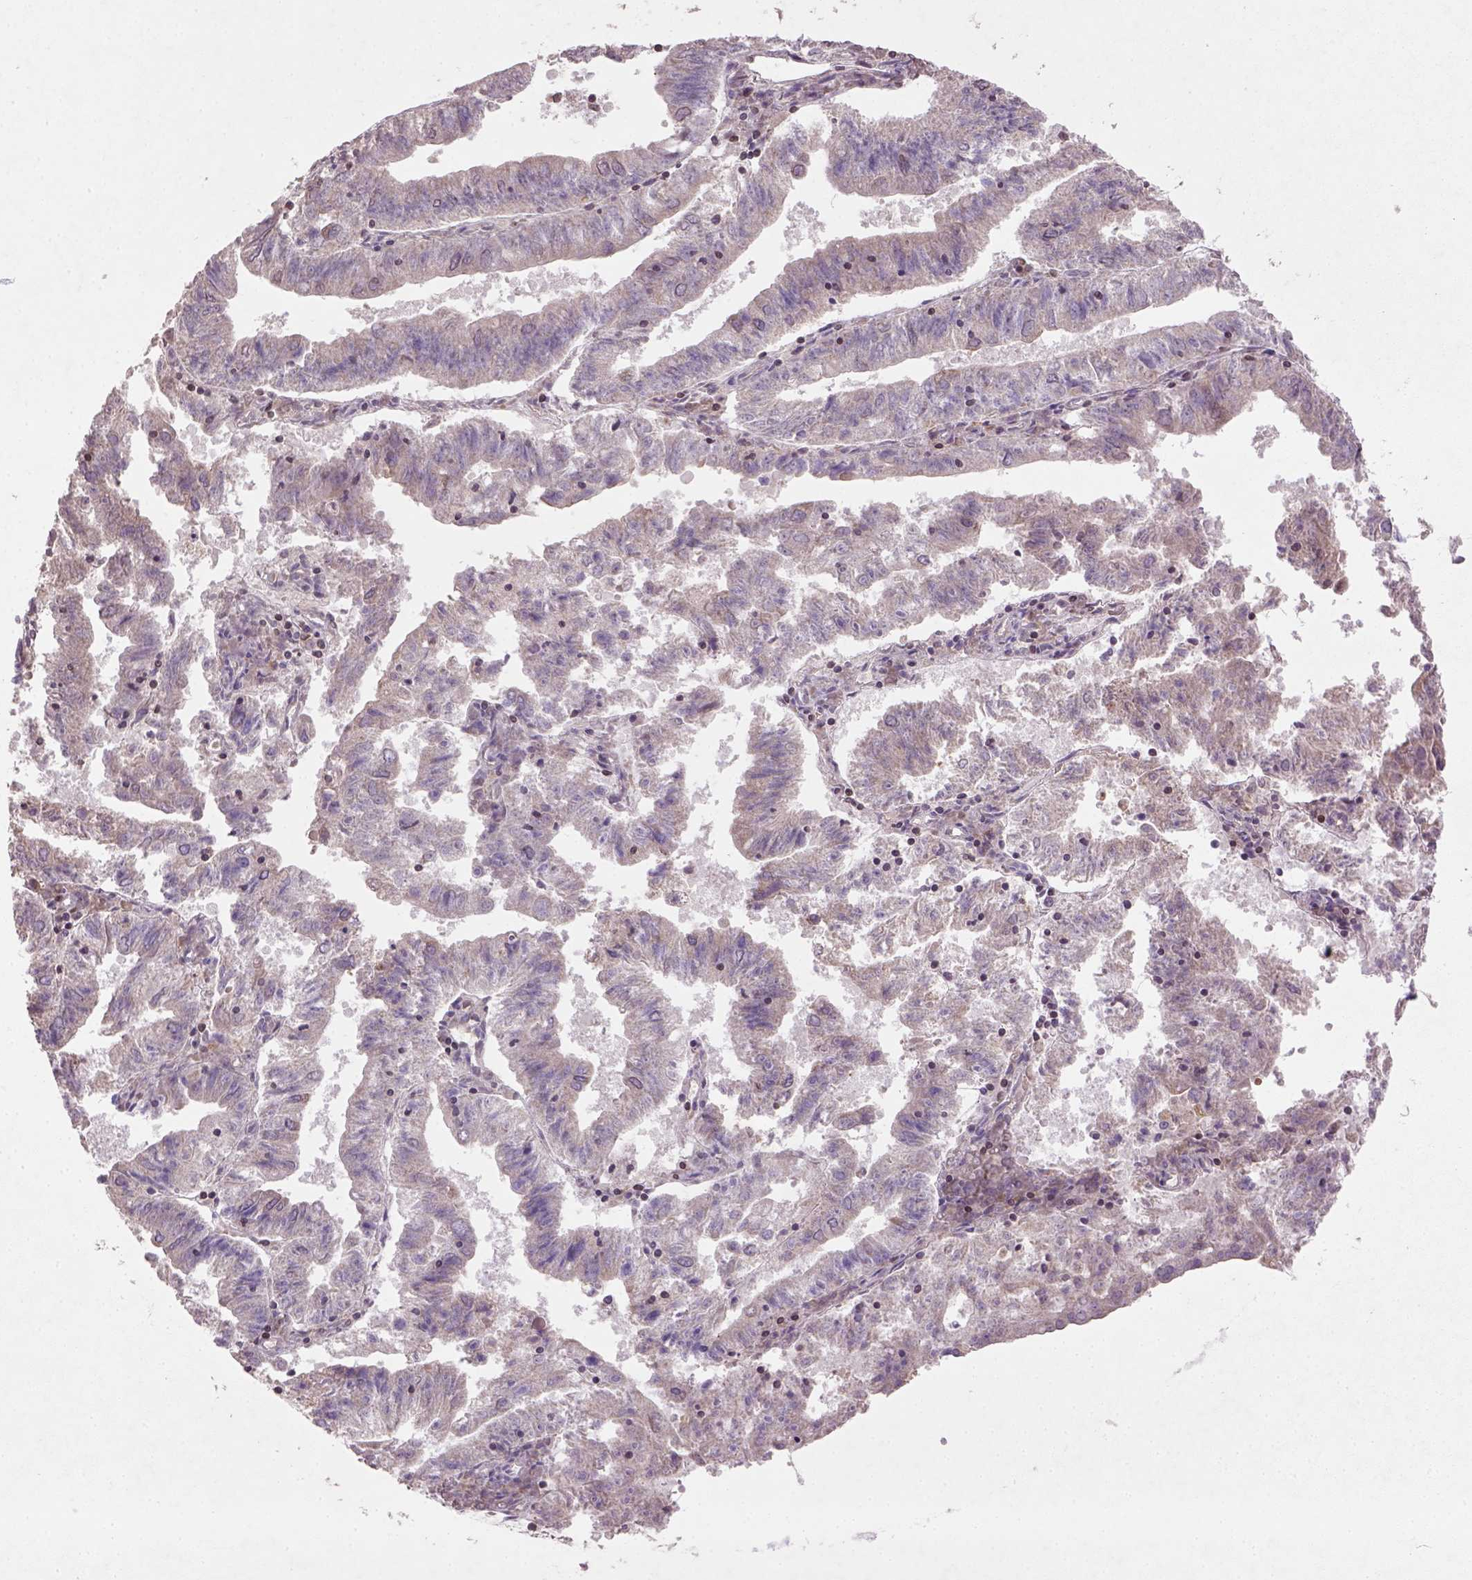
{"staining": {"intensity": "weak", "quantity": "25%-75%", "location": "cytoplasmic/membranous"}, "tissue": "endometrial cancer", "cell_type": "Tumor cells", "image_type": "cancer", "snomed": [{"axis": "morphology", "description": "Adenocarcinoma, NOS"}, {"axis": "topography", "description": "Endometrium"}], "caption": "High-power microscopy captured an immunohistochemistry (IHC) micrograph of endometrial adenocarcinoma, revealing weak cytoplasmic/membranous positivity in about 25%-75% of tumor cells. (brown staining indicates protein expression, while blue staining denotes nuclei).", "gene": "NUDT3", "patient": {"sex": "female", "age": 82}}